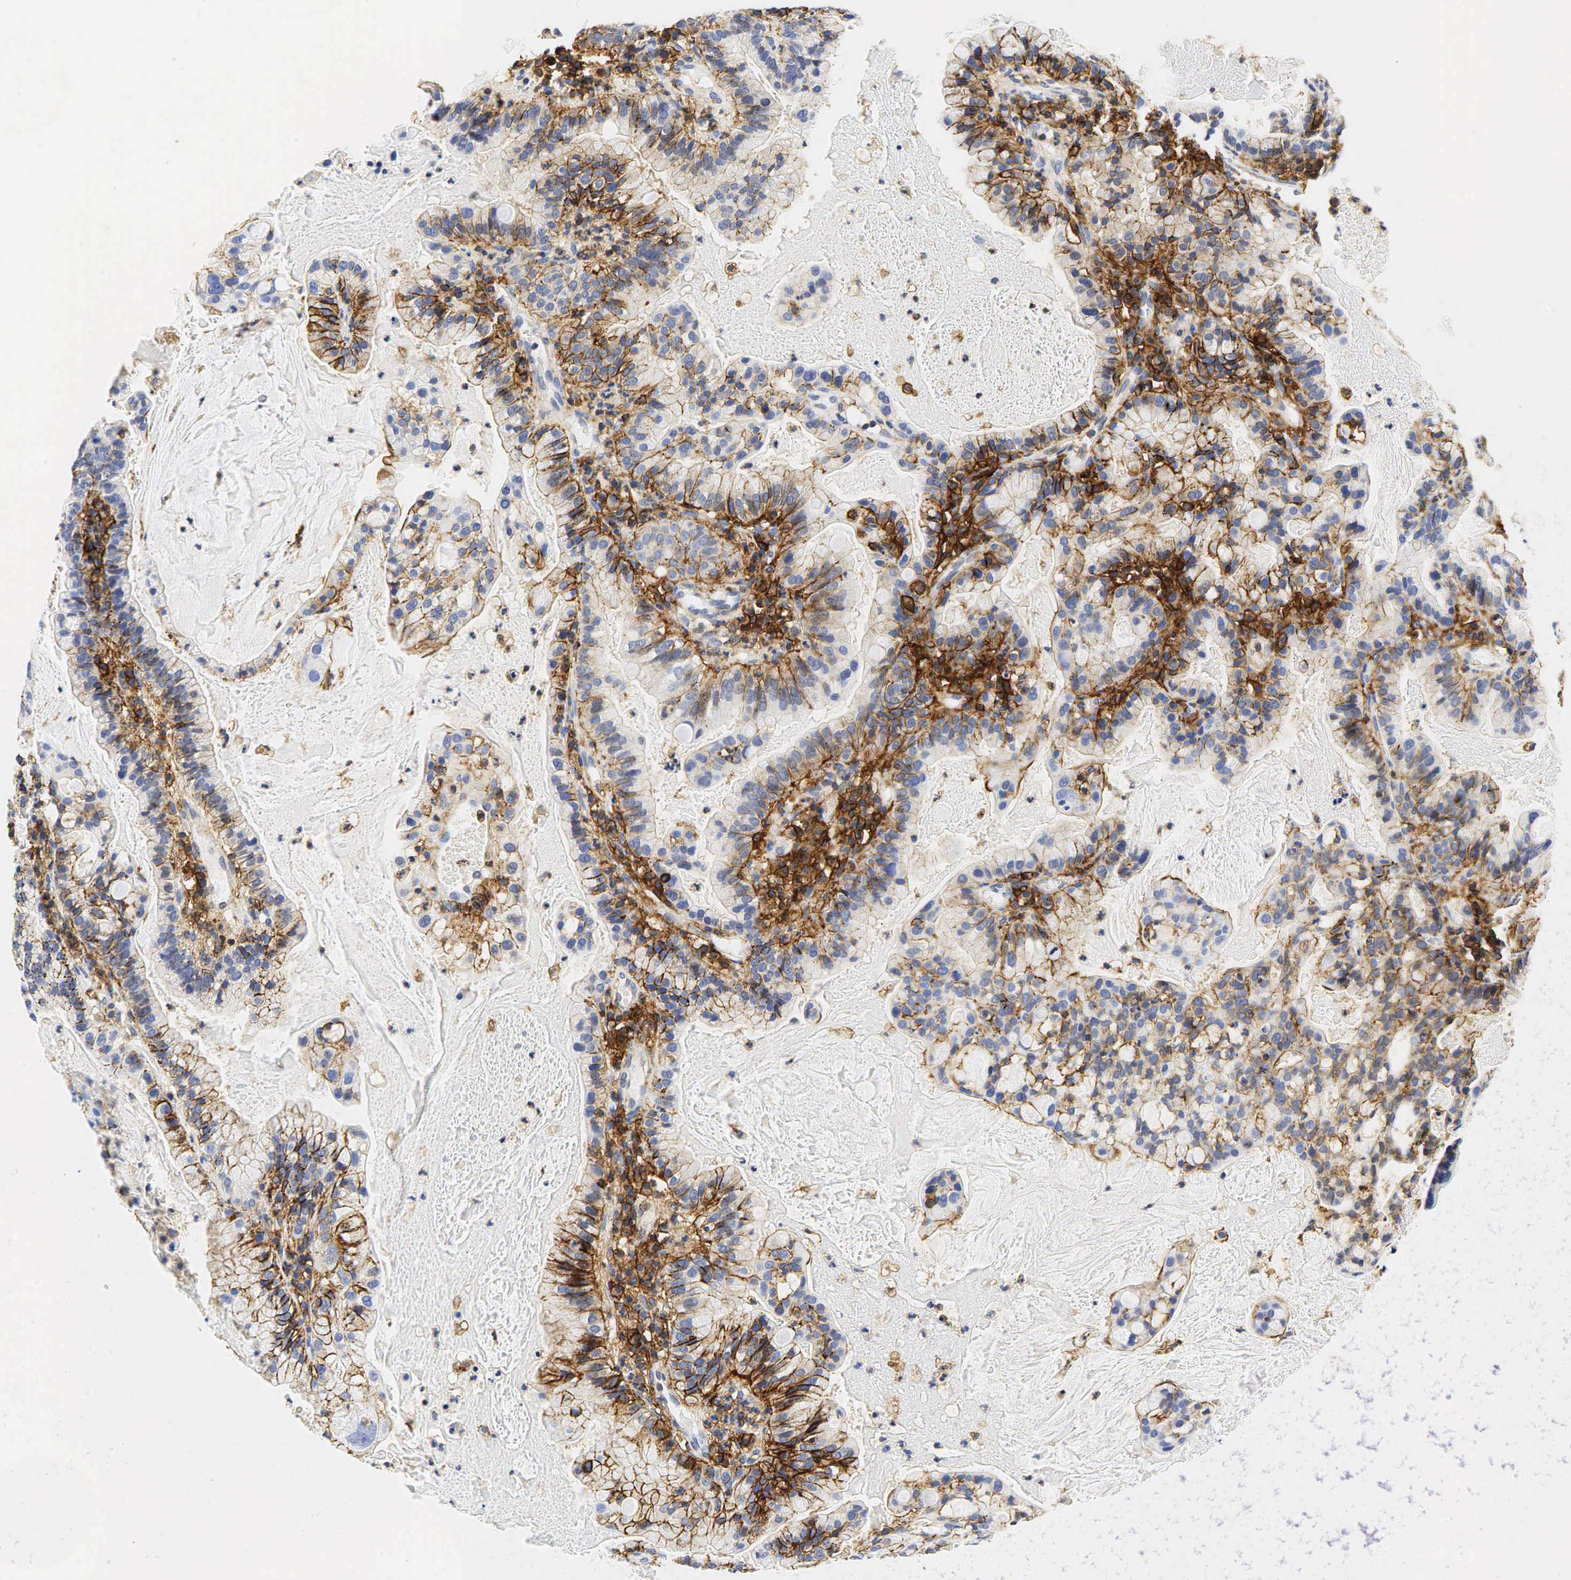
{"staining": {"intensity": "moderate", "quantity": "25%-75%", "location": "cytoplasmic/membranous"}, "tissue": "cervical cancer", "cell_type": "Tumor cells", "image_type": "cancer", "snomed": [{"axis": "morphology", "description": "Adenocarcinoma, NOS"}, {"axis": "topography", "description": "Cervix"}], "caption": "Immunohistochemistry micrograph of neoplastic tissue: human cervical cancer stained using IHC displays medium levels of moderate protein expression localized specifically in the cytoplasmic/membranous of tumor cells, appearing as a cytoplasmic/membranous brown color.", "gene": "CD44", "patient": {"sex": "female", "age": 41}}